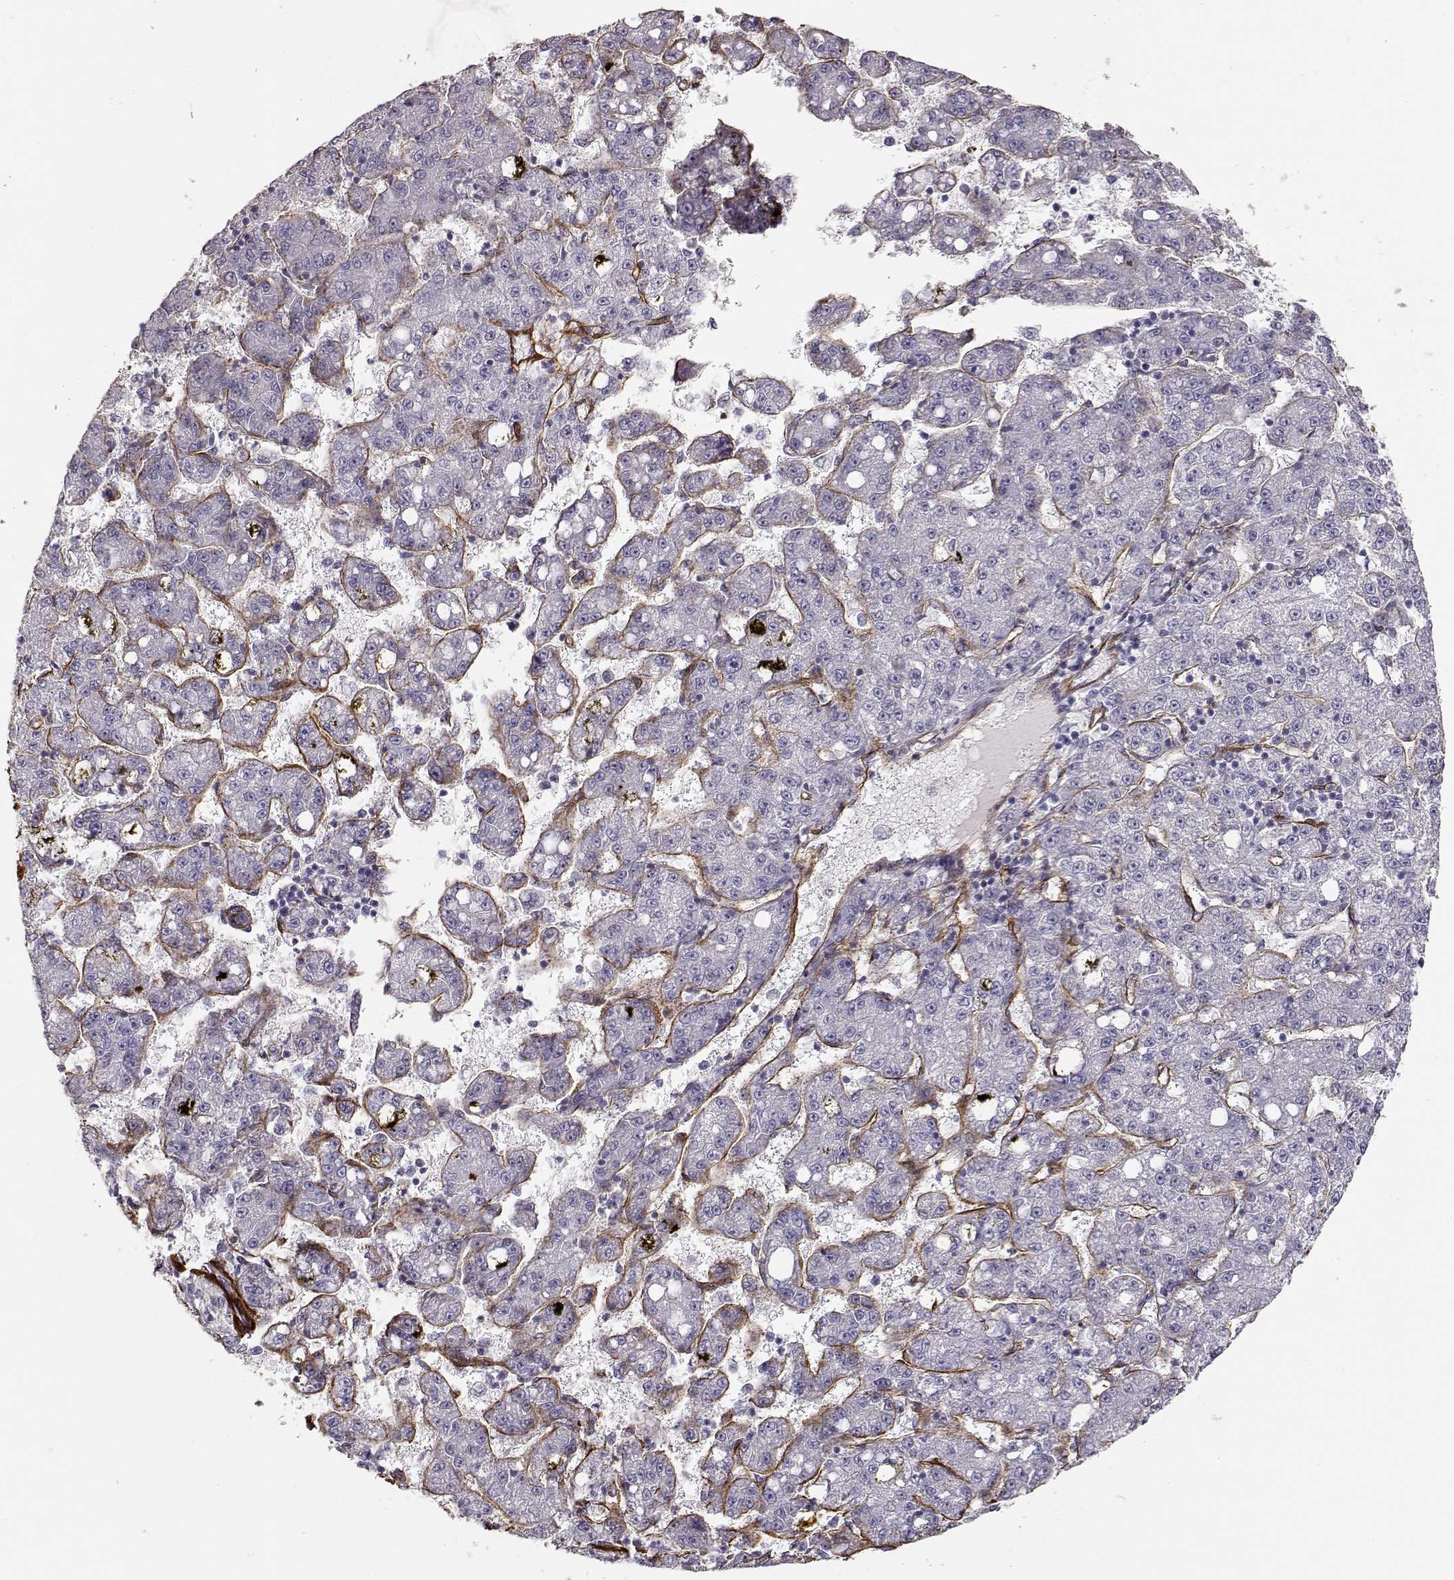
{"staining": {"intensity": "negative", "quantity": "none", "location": "none"}, "tissue": "liver cancer", "cell_type": "Tumor cells", "image_type": "cancer", "snomed": [{"axis": "morphology", "description": "Carcinoma, Hepatocellular, NOS"}, {"axis": "topography", "description": "Liver"}], "caption": "Liver hepatocellular carcinoma was stained to show a protein in brown. There is no significant staining in tumor cells.", "gene": "LAMC1", "patient": {"sex": "female", "age": 65}}